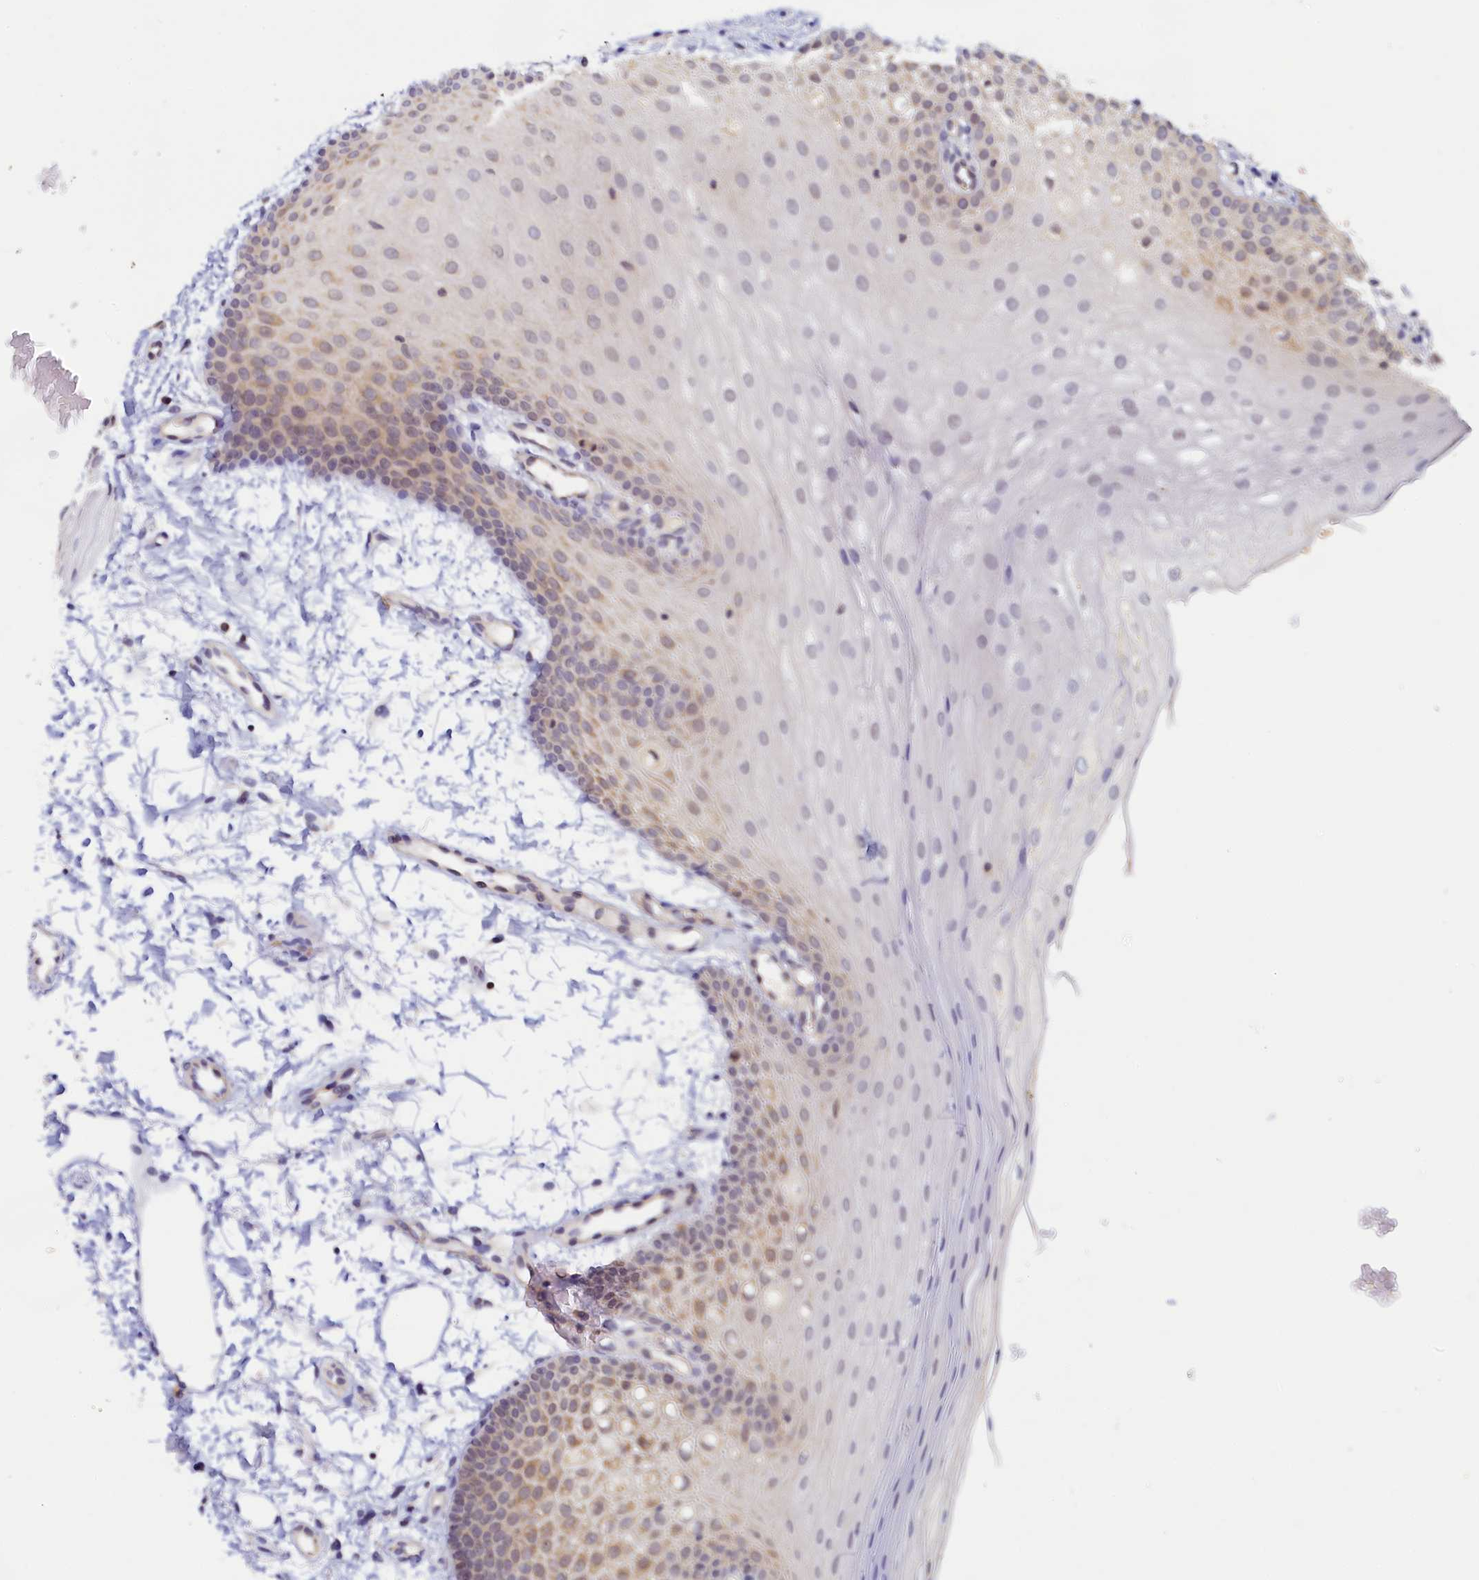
{"staining": {"intensity": "weak", "quantity": "<25%", "location": "cytoplasmic/membranous"}, "tissue": "oral mucosa", "cell_type": "Squamous epithelial cells", "image_type": "normal", "snomed": [{"axis": "morphology", "description": "Normal tissue, NOS"}, {"axis": "topography", "description": "Oral tissue"}], "caption": "Image shows no protein expression in squamous epithelial cells of normal oral mucosa.", "gene": "PAAF1", "patient": {"sex": "male", "age": 68}}